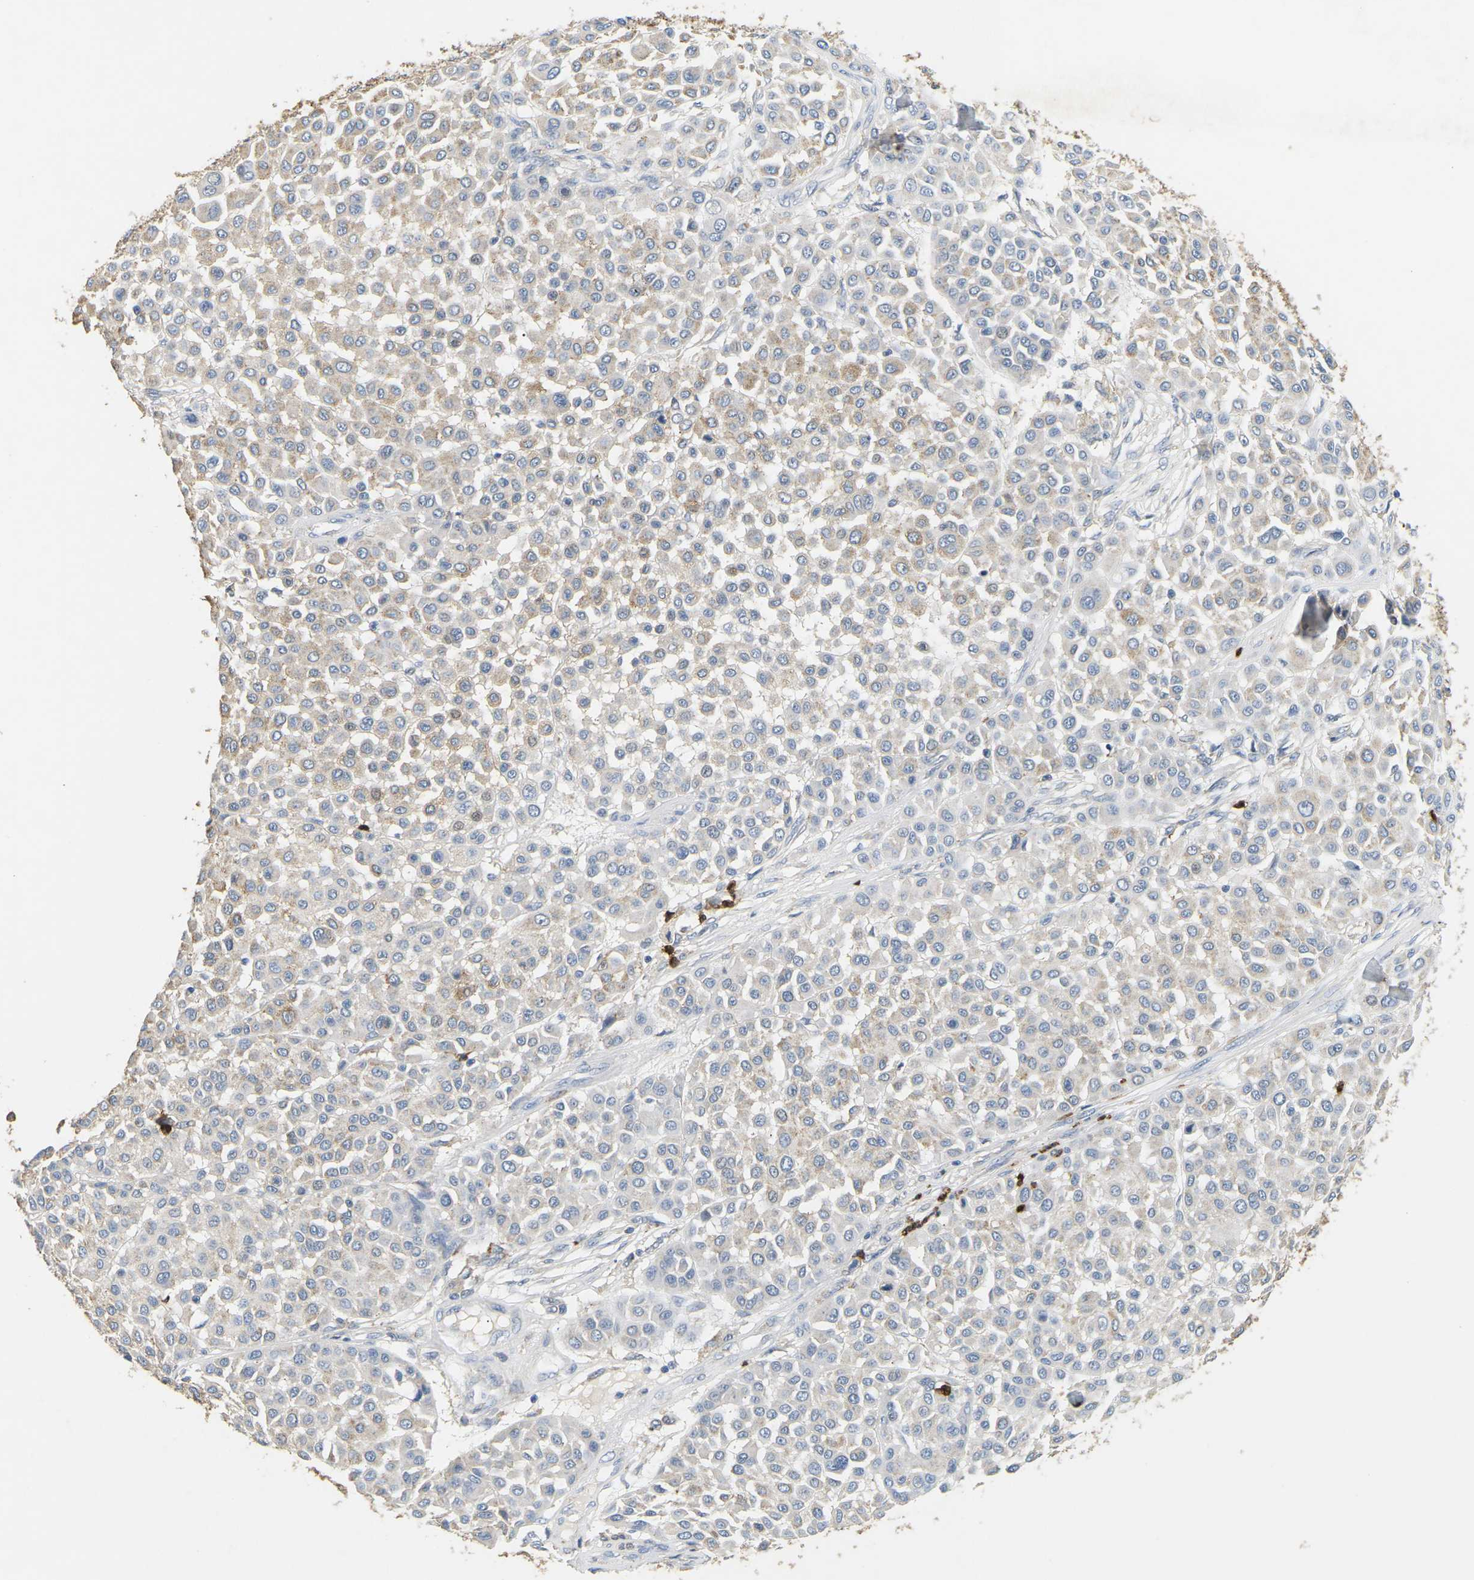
{"staining": {"intensity": "weak", "quantity": "25%-75%", "location": "cytoplasmic/membranous"}, "tissue": "melanoma", "cell_type": "Tumor cells", "image_type": "cancer", "snomed": [{"axis": "morphology", "description": "Malignant melanoma, Metastatic site"}, {"axis": "topography", "description": "Soft tissue"}], "caption": "Malignant melanoma (metastatic site) stained with immunohistochemistry displays weak cytoplasmic/membranous positivity in about 25%-75% of tumor cells.", "gene": "ADM", "patient": {"sex": "male", "age": 41}}